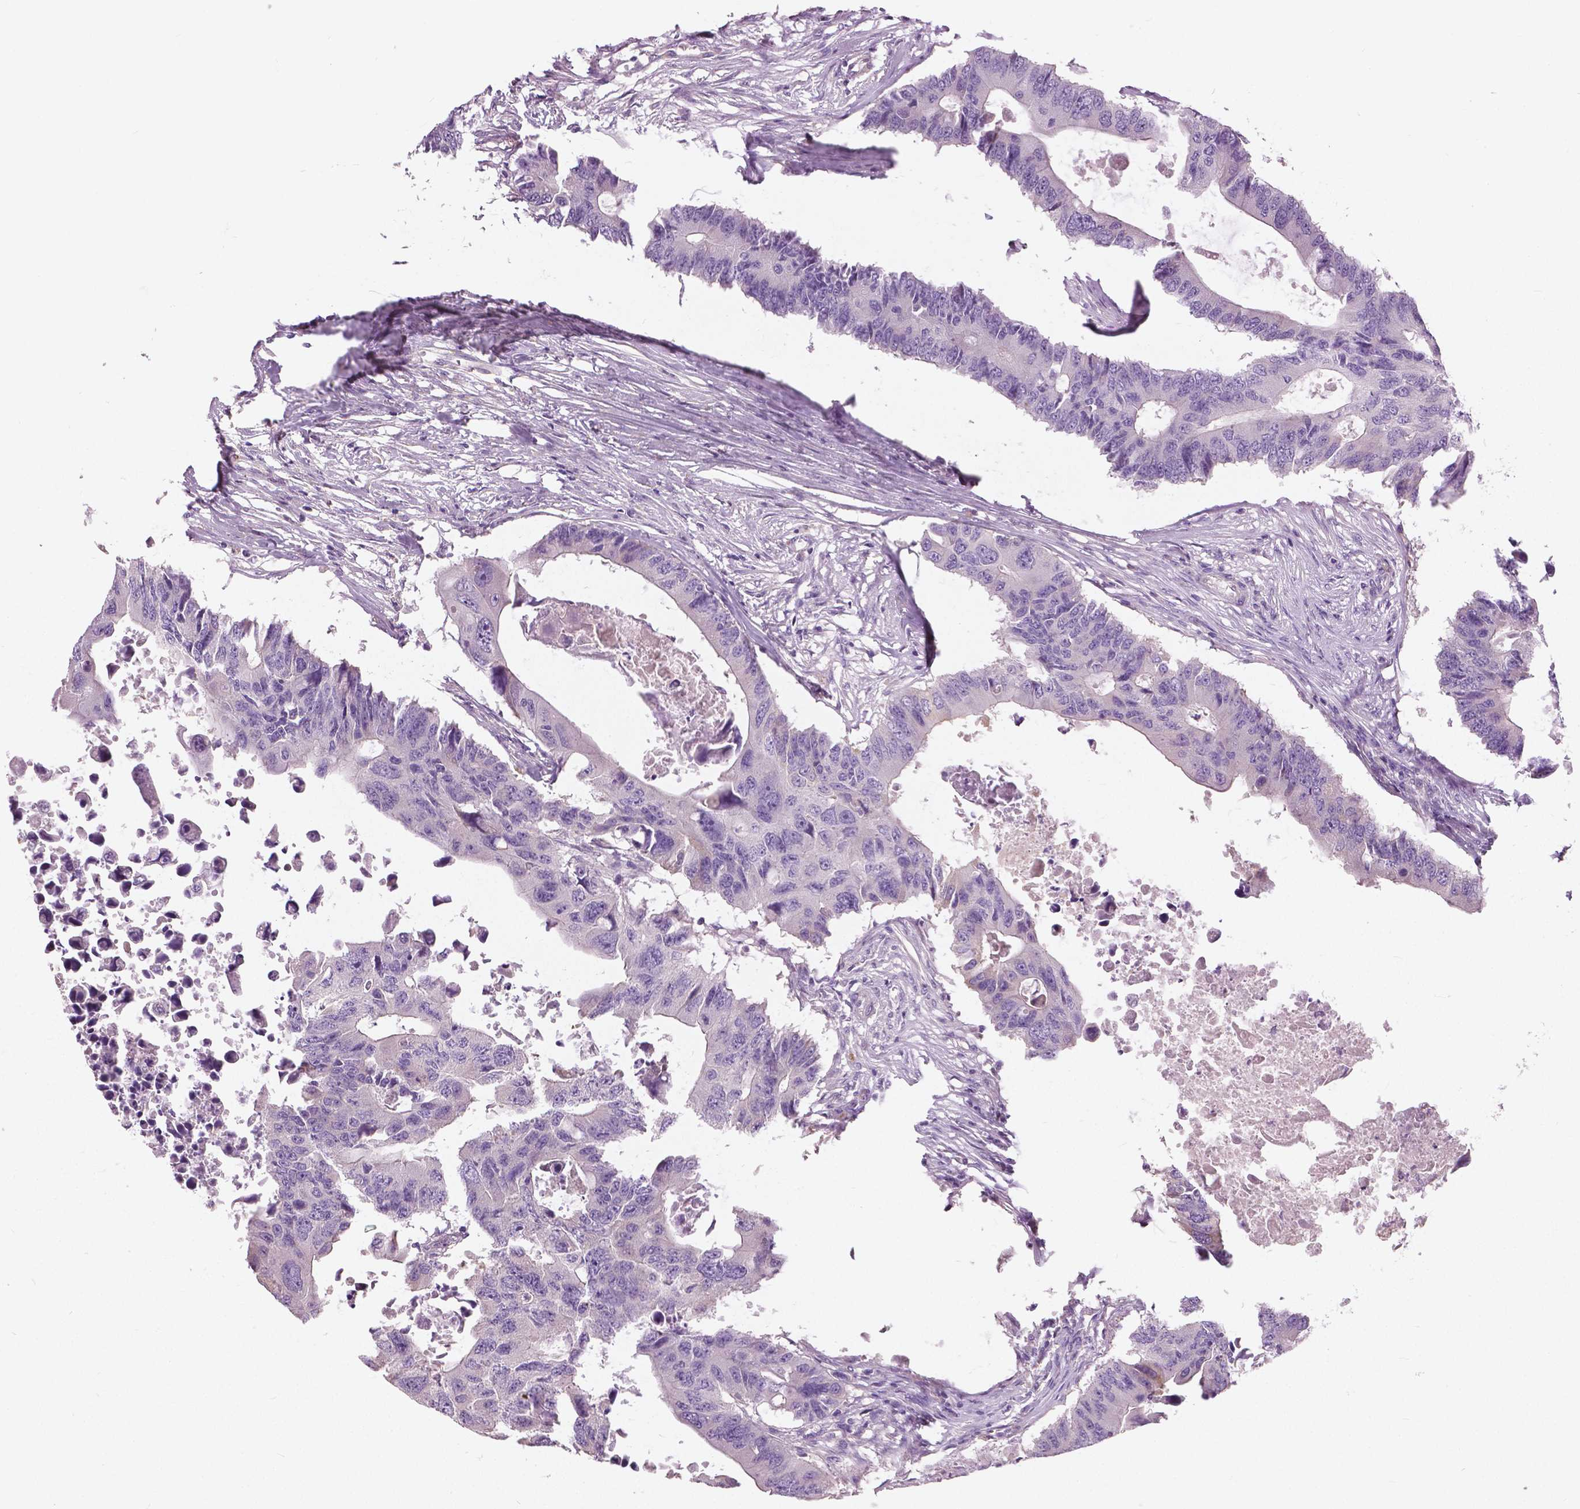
{"staining": {"intensity": "negative", "quantity": "none", "location": "none"}, "tissue": "colorectal cancer", "cell_type": "Tumor cells", "image_type": "cancer", "snomed": [{"axis": "morphology", "description": "Adenocarcinoma, NOS"}, {"axis": "topography", "description": "Colon"}], "caption": "Colorectal adenocarcinoma was stained to show a protein in brown. There is no significant expression in tumor cells. The staining is performed using DAB brown chromogen with nuclei counter-stained in using hematoxylin.", "gene": "SERPINI1", "patient": {"sex": "male", "age": 71}}